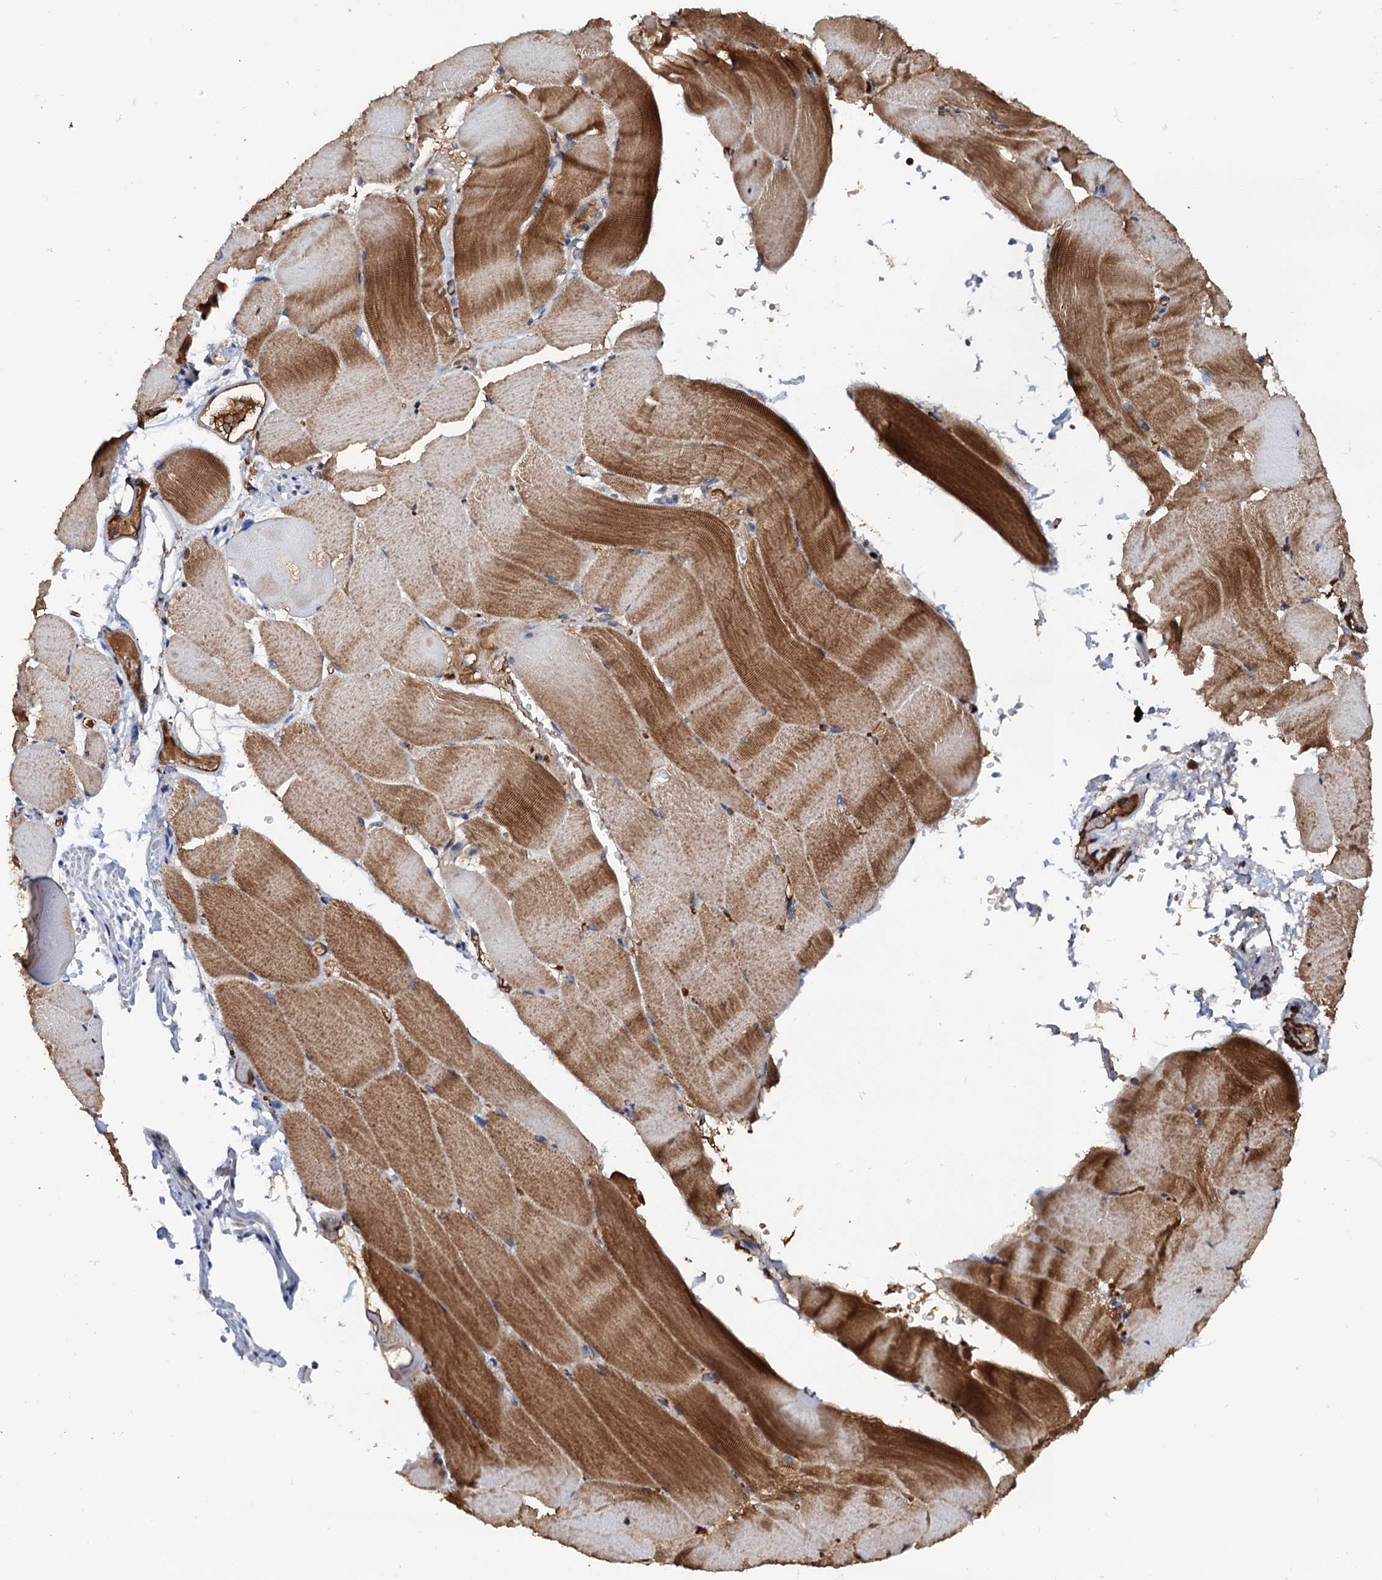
{"staining": {"intensity": "moderate", "quantity": ">75%", "location": "cytoplasmic/membranous"}, "tissue": "skeletal muscle", "cell_type": "Myocytes", "image_type": "normal", "snomed": [{"axis": "morphology", "description": "Normal tissue, NOS"}, {"axis": "topography", "description": "Skeletal muscle"}, {"axis": "topography", "description": "Parathyroid gland"}], "caption": "Approximately >75% of myocytes in unremarkable human skeletal muscle show moderate cytoplasmic/membranous protein expression as visualized by brown immunohistochemical staining.", "gene": "MRPL42", "patient": {"sex": "female", "age": 37}}